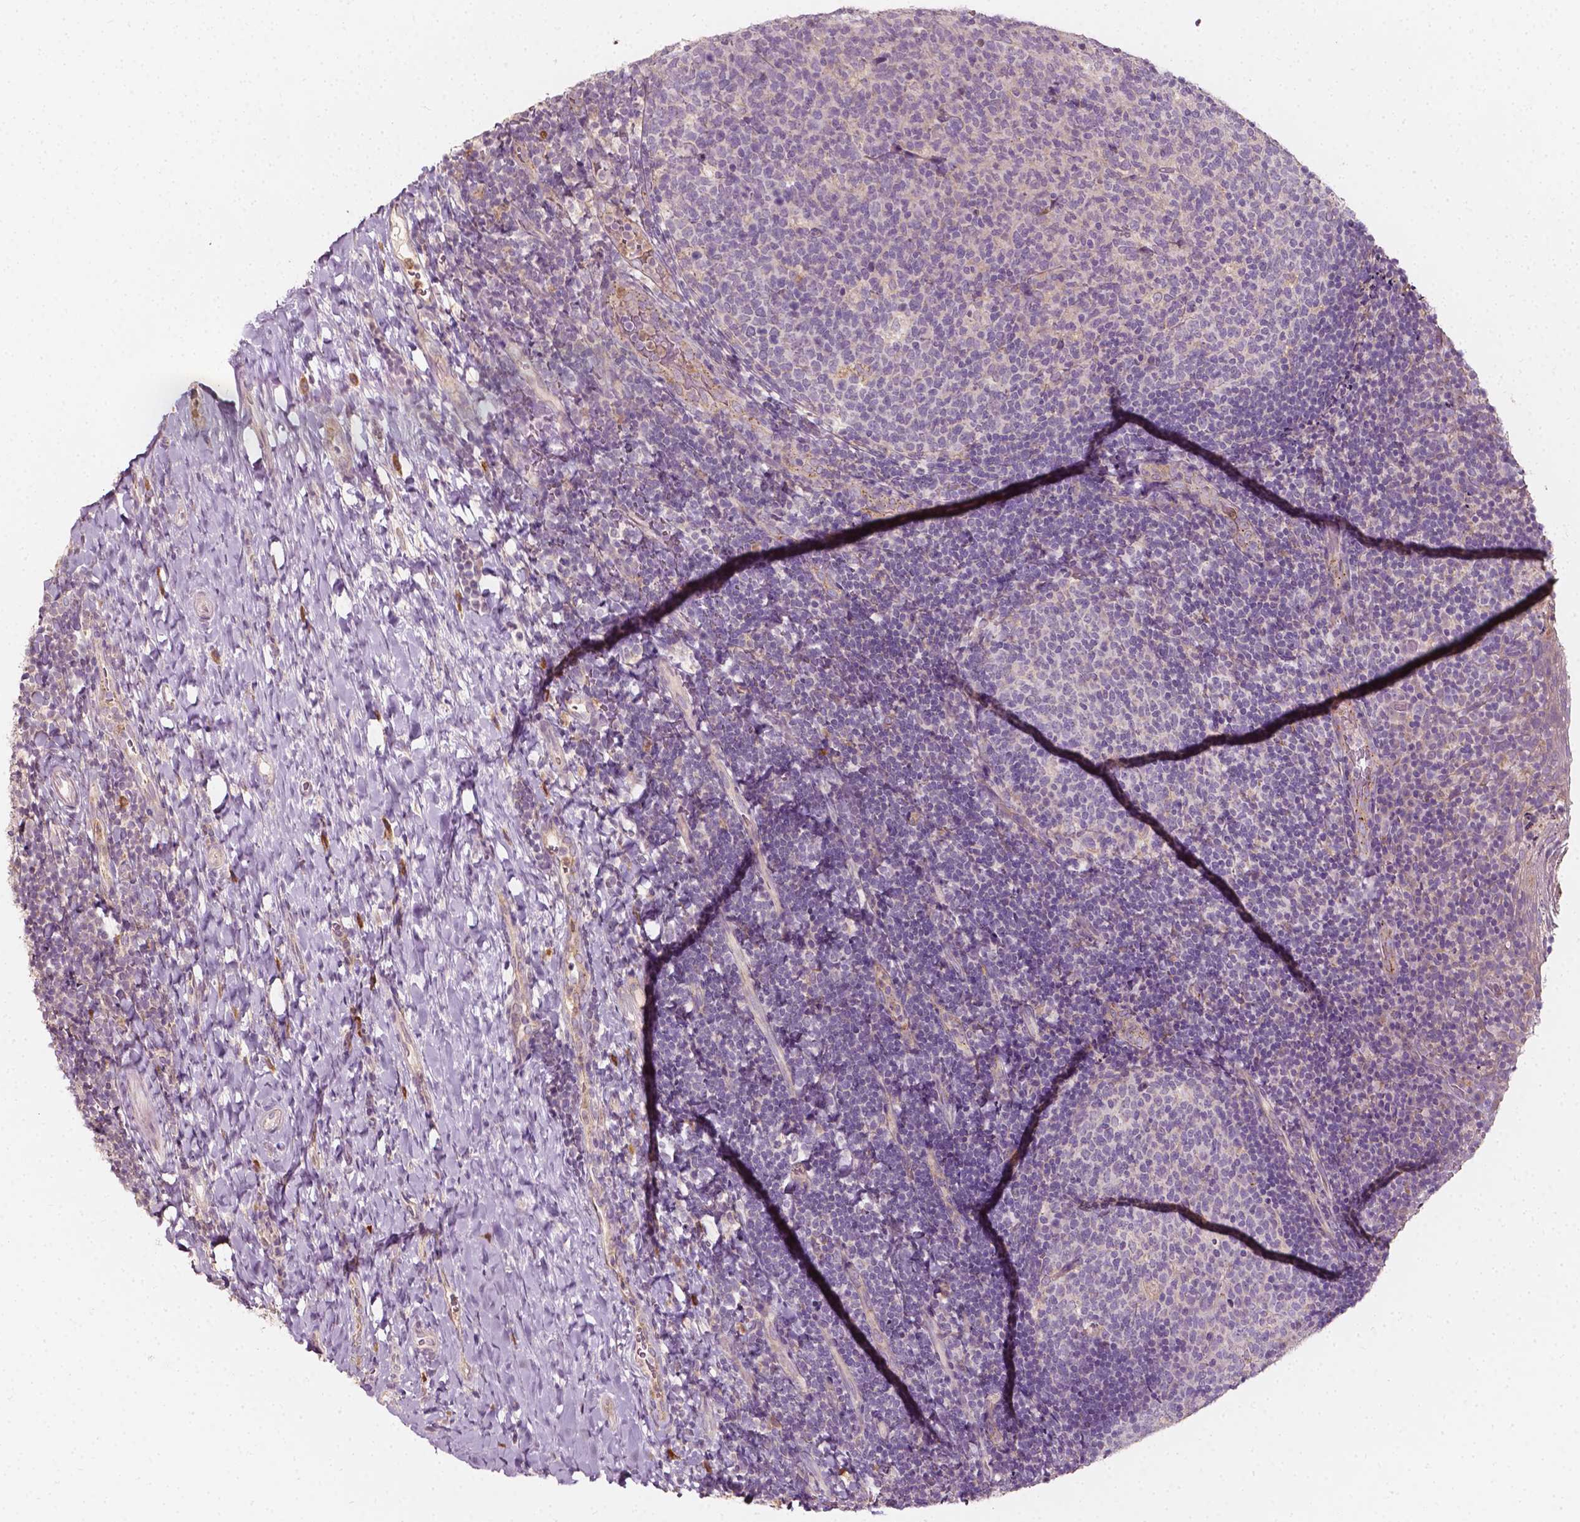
{"staining": {"intensity": "negative", "quantity": "none", "location": "none"}, "tissue": "tonsil", "cell_type": "Germinal center cells", "image_type": "normal", "snomed": [{"axis": "morphology", "description": "Normal tissue, NOS"}, {"axis": "topography", "description": "Tonsil"}], "caption": "High magnification brightfield microscopy of unremarkable tonsil stained with DAB (brown) and counterstained with hematoxylin (blue): germinal center cells show no significant positivity. The staining was performed using DAB to visualize the protein expression in brown, while the nuclei were stained in blue with hematoxylin (Magnification: 20x).", "gene": "NPC1L1", "patient": {"sex": "female", "age": 10}}